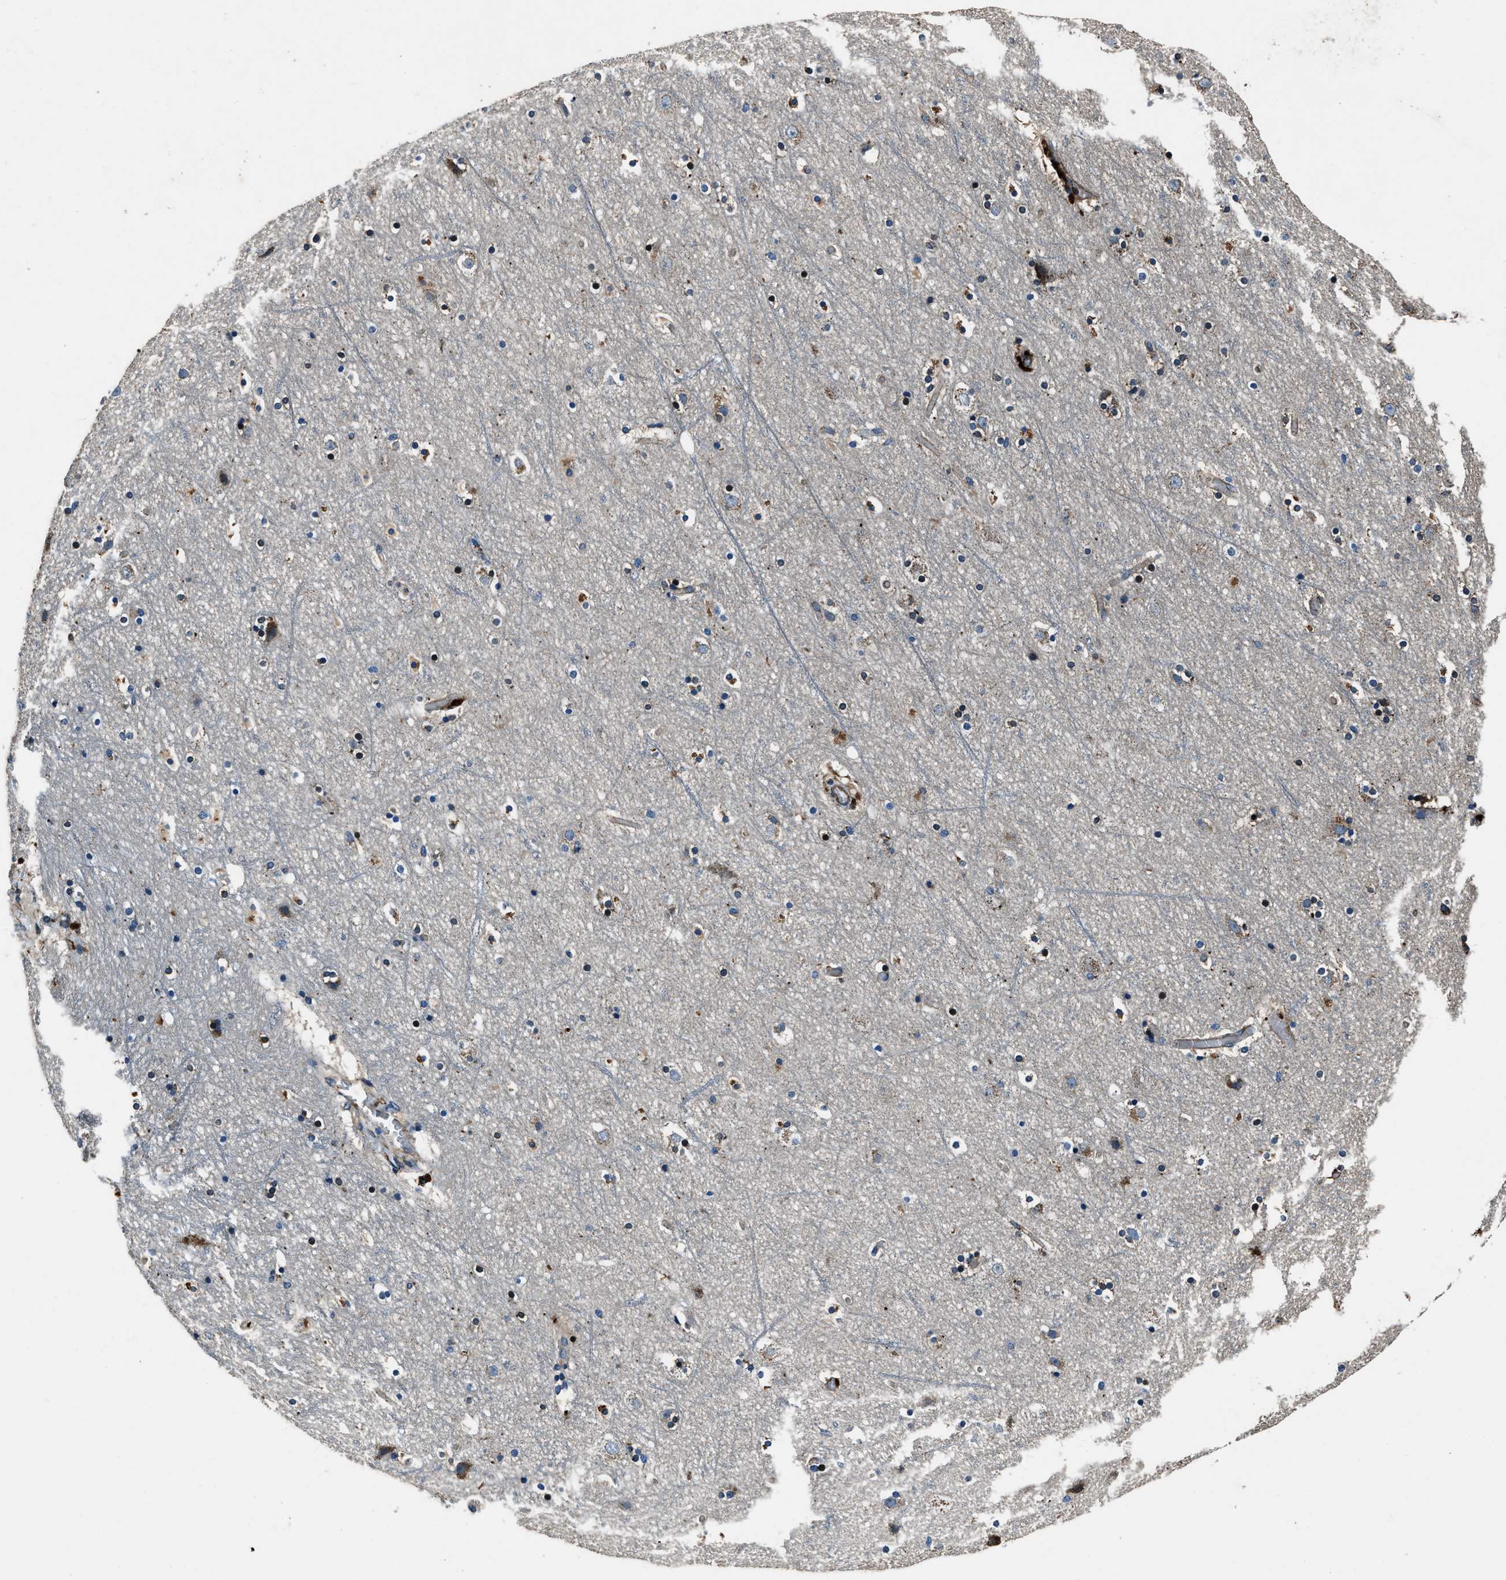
{"staining": {"intensity": "moderate", "quantity": ">75%", "location": "cytoplasmic/membranous"}, "tissue": "cerebral cortex", "cell_type": "Endothelial cells", "image_type": "normal", "snomed": [{"axis": "morphology", "description": "Normal tissue, NOS"}, {"axis": "topography", "description": "Cerebral cortex"}], "caption": "This photomicrograph displays IHC staining of benign cerebral cortex, with medium moderate cytoplasmic/membranous positivity in approximately >75% of endothelial cells.", "gene": "OGDH", "patient": {"sex": "male", "age": 45}}